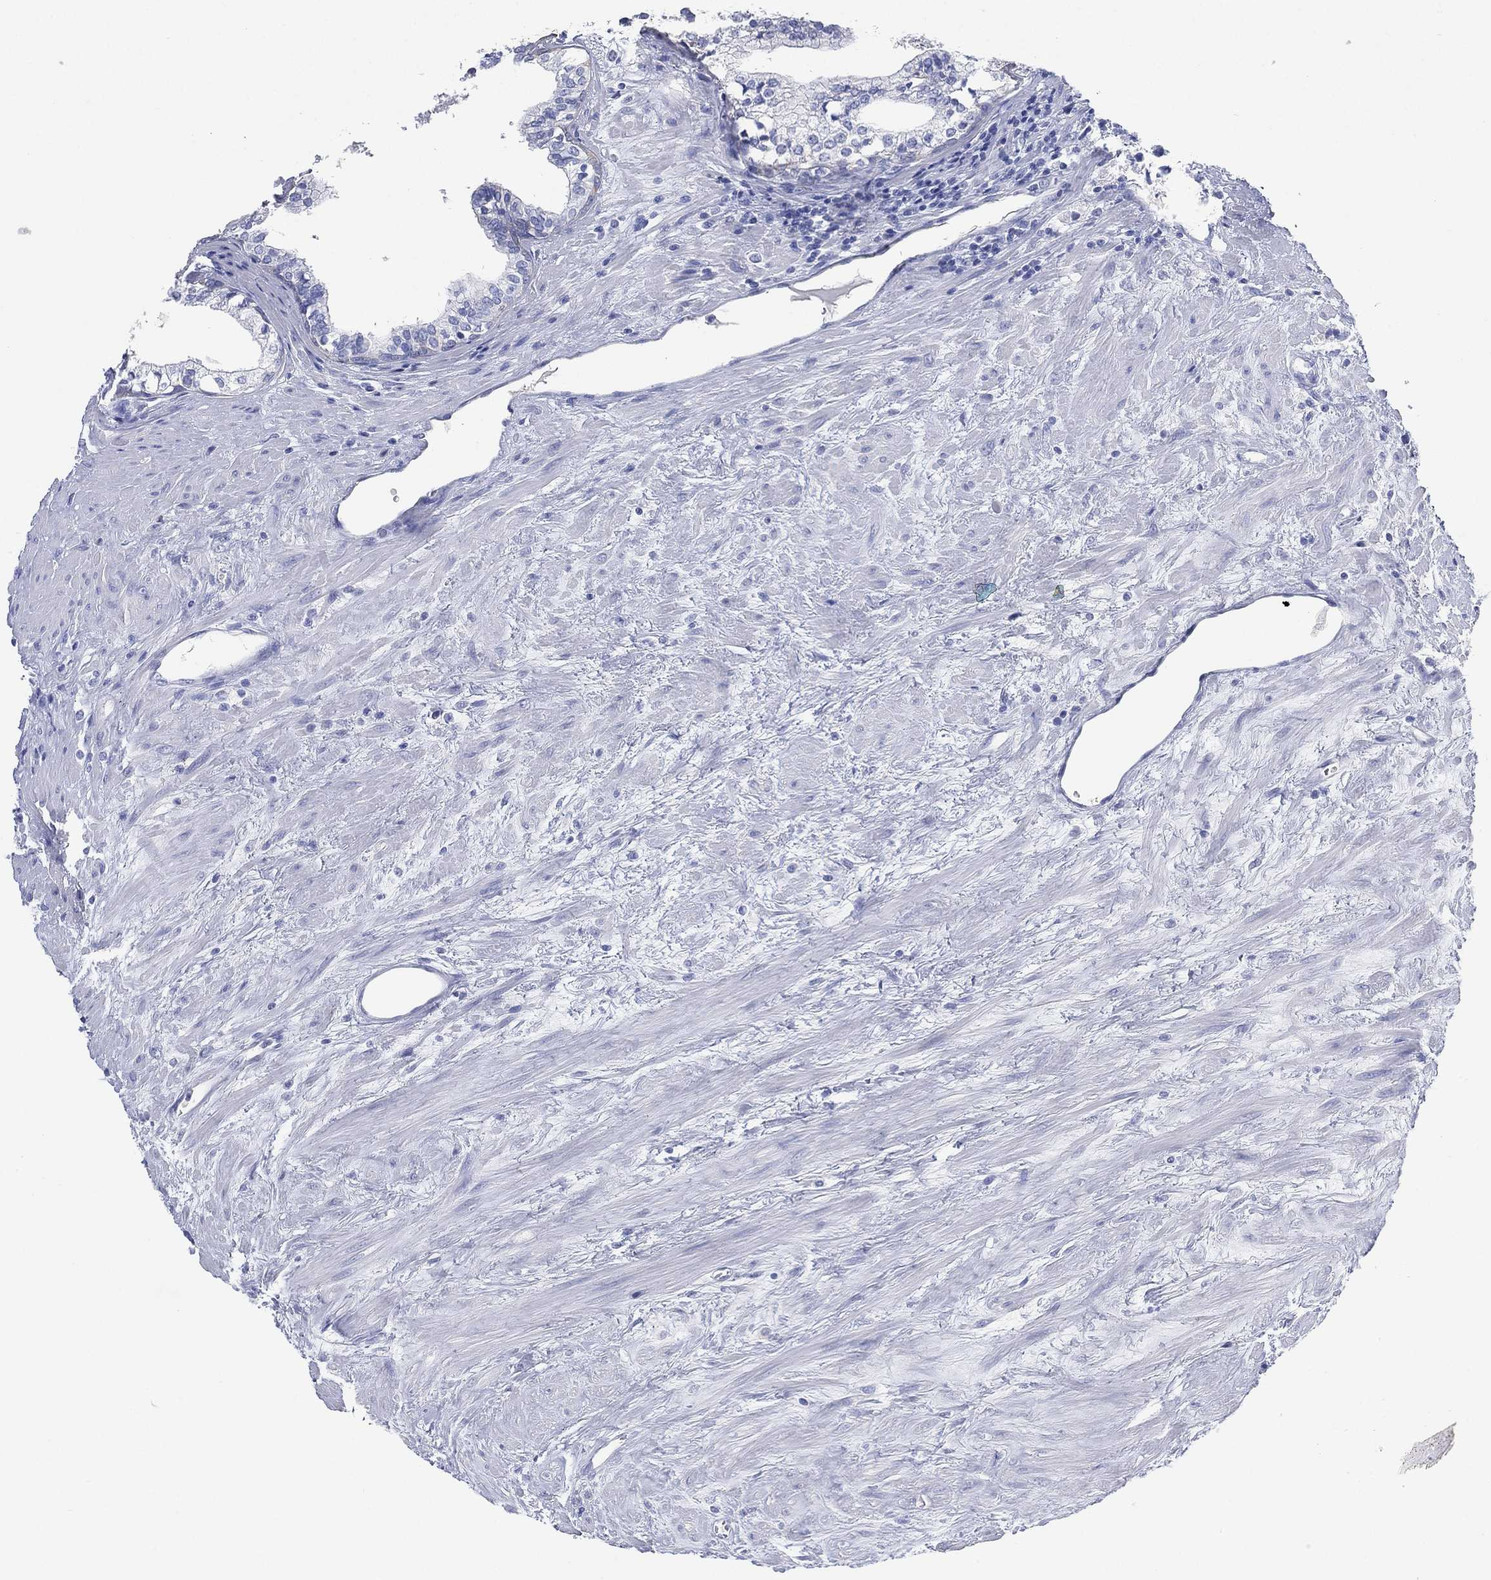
{"staining": {"intensity": "negative", "quantity": "none", "location": "none"}, "tissue": "prostate cancer", "cell_type": "Tumor cells", "image_type": "cancer", "snomed": [{"axis": "morphology", "description": "Adenocarcinoma, NOS"}, {"axis": "topography", "description": "Prostate and seminal vesicle, NOS"}], "caption": "An immunohistochemistry histopathology image of prostate cancer (adenocarcinoma) is shown. There is no staining in tumor cells of prostate cancer (adenocarcinoma).", "gene": "FMO1", "patient": {"sex": "male", "age": 63}}